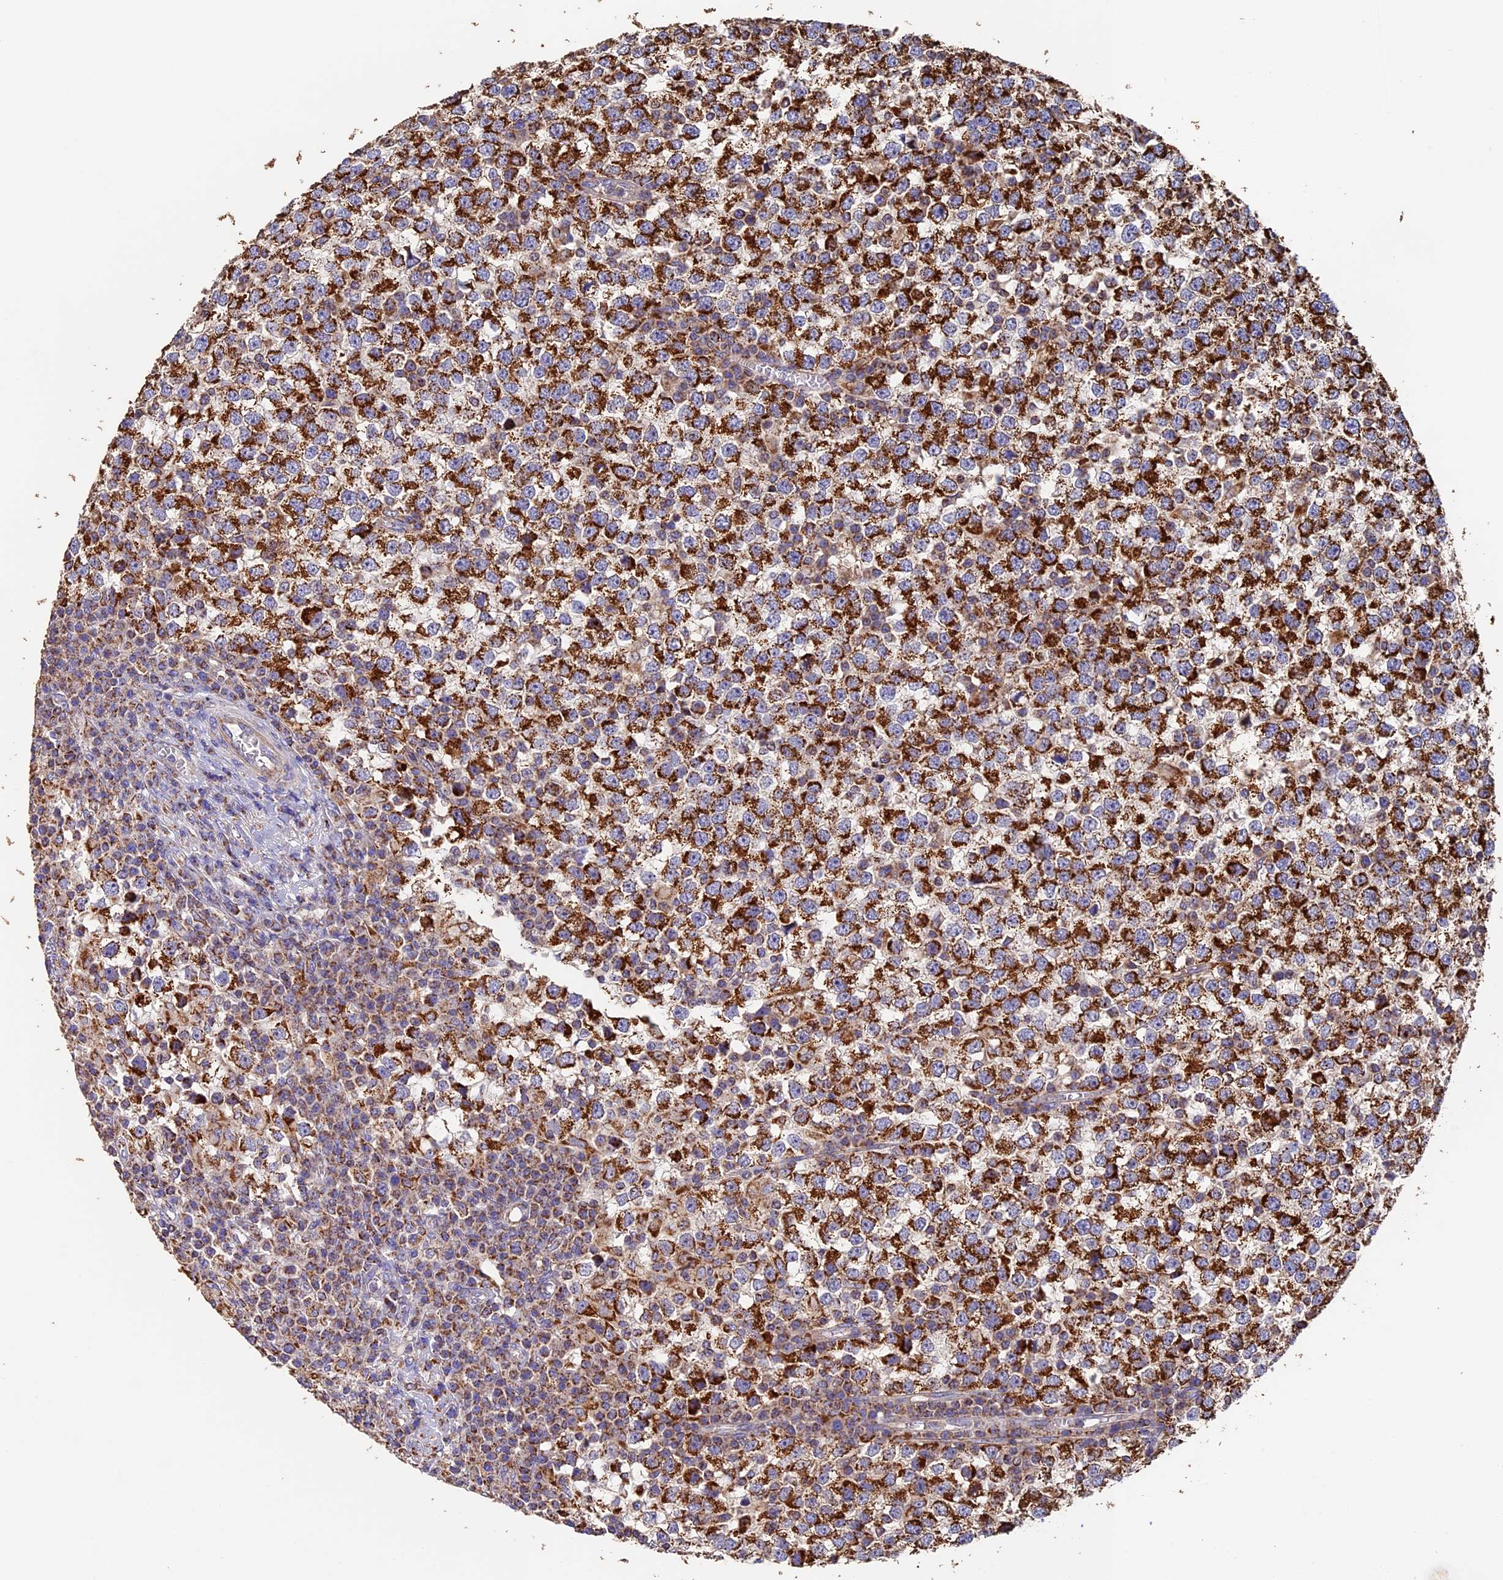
{"staining": {"intensity": "strong", "quantity": ">75%", "location": "cytoplasmic/membranous"}, "tissue": "testis cancer", "cell_type": "Tumor cells", "image_type": "cancer", "snomed": [{"axis": "morphology", "description": "Seminoma, NOS"}, {"axis": "topography", "description": "Testis"}], "caption": "Testis cancer tissue reveals strong cytoplasmic/membranous expression in approximately >75% of tumor cells, visualized by immunohistochemistry. (Stains: DAB (3,3'-diaminobenzidine) in brown, nuclei in blue, Microscopy: brightfield microscopy at high magnification).", "gene": "ADAT1", "patient": {"sex": "male", "age": 65}}